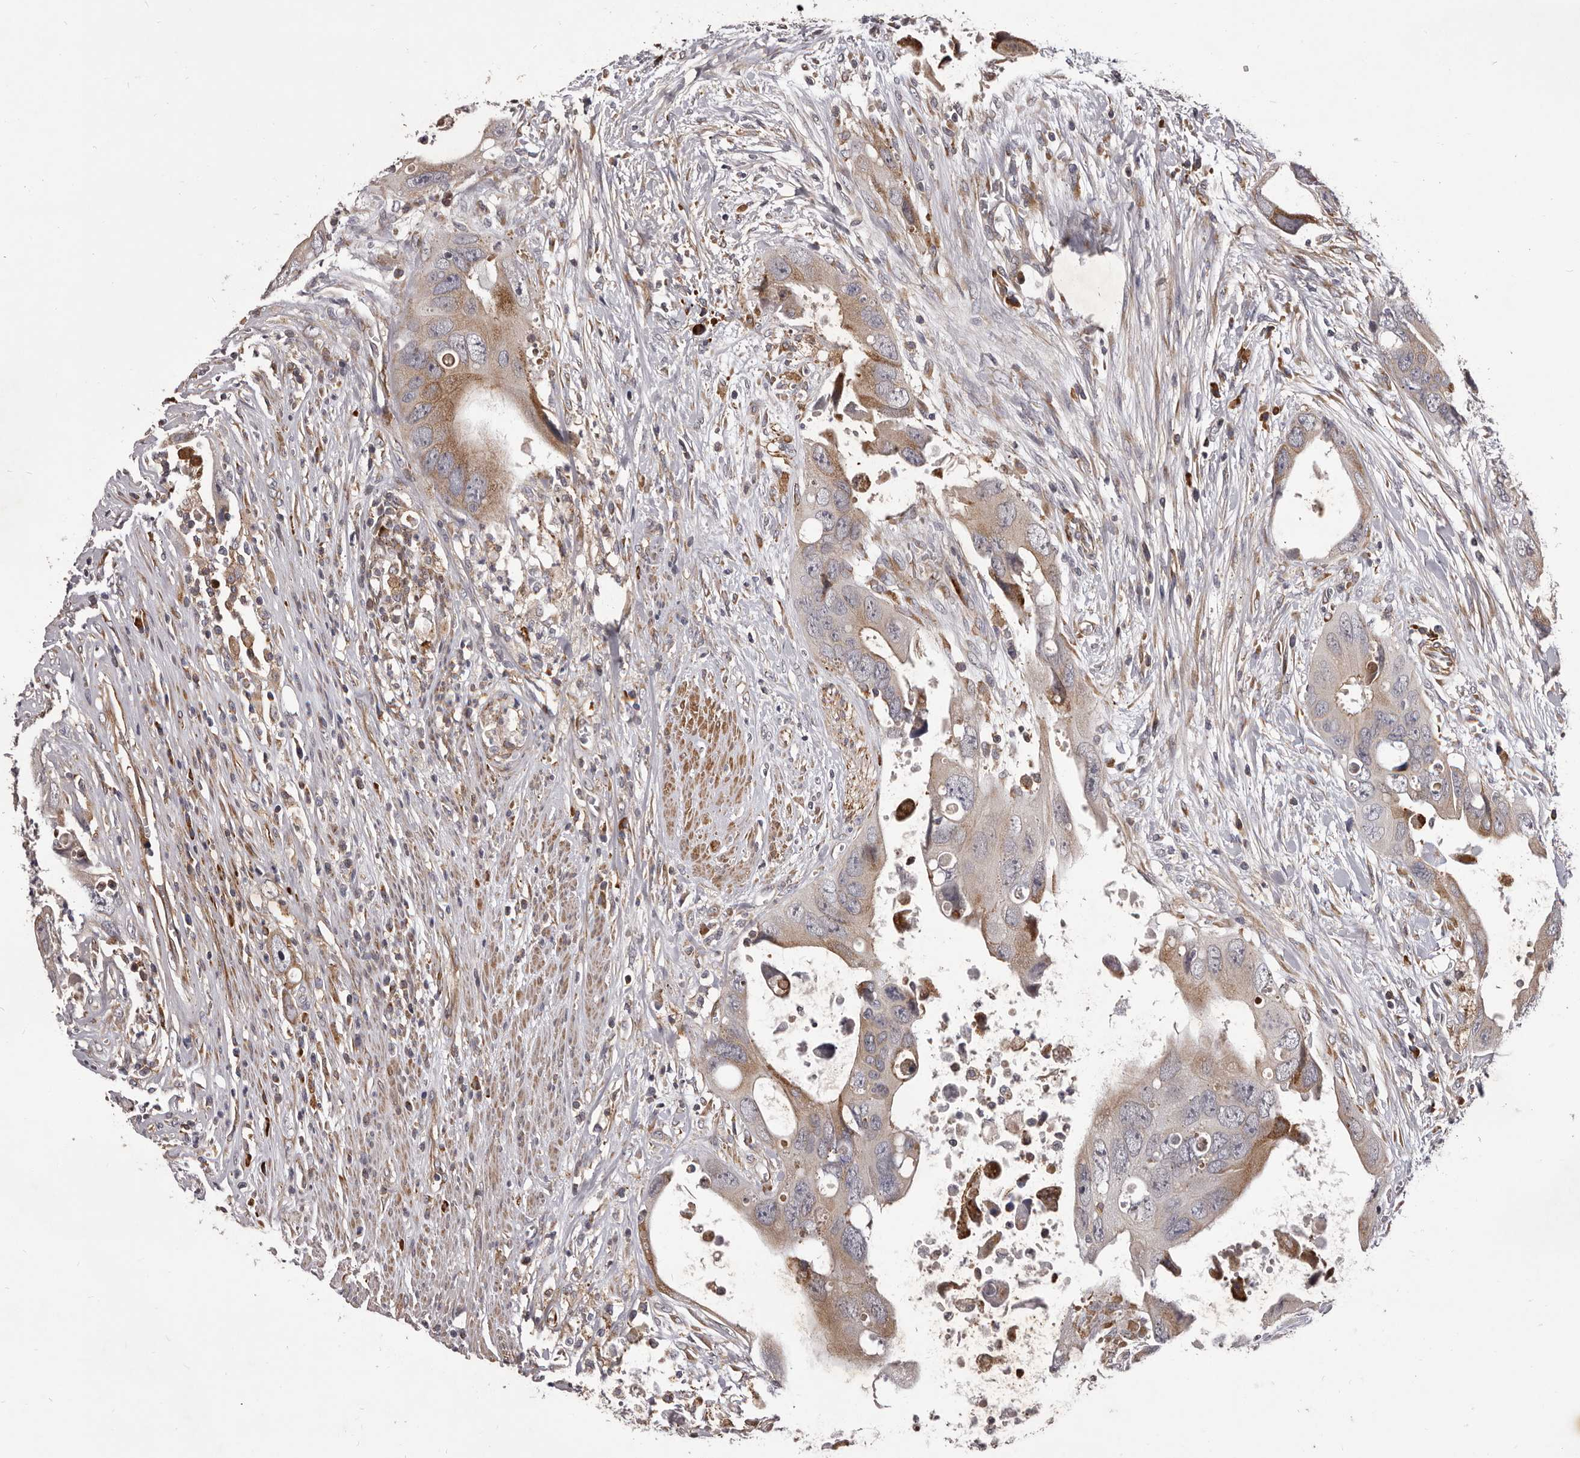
{"staining": {"intensity": "moderate", "quantity": "<25%", "location": "cytoplasmic/membranous"}, "tissue": "colorectal cancer", "cell_type": "Tumor cells", "image_type": "cancer", "snomed": [{"axis": "morphology", "description": "Adenocarcinoma, NOS"}, {"axis": "topography", "description": "Rectum"}], "caption": "This is a micrograph of immunohistochemistry staining of colorectal adenocarcinoma, which shows moderate expression in the cytoplasmic/membranous of tumor cells.", "gene": "ALPK1", "patient": {"sex": "male", "age": 70}}